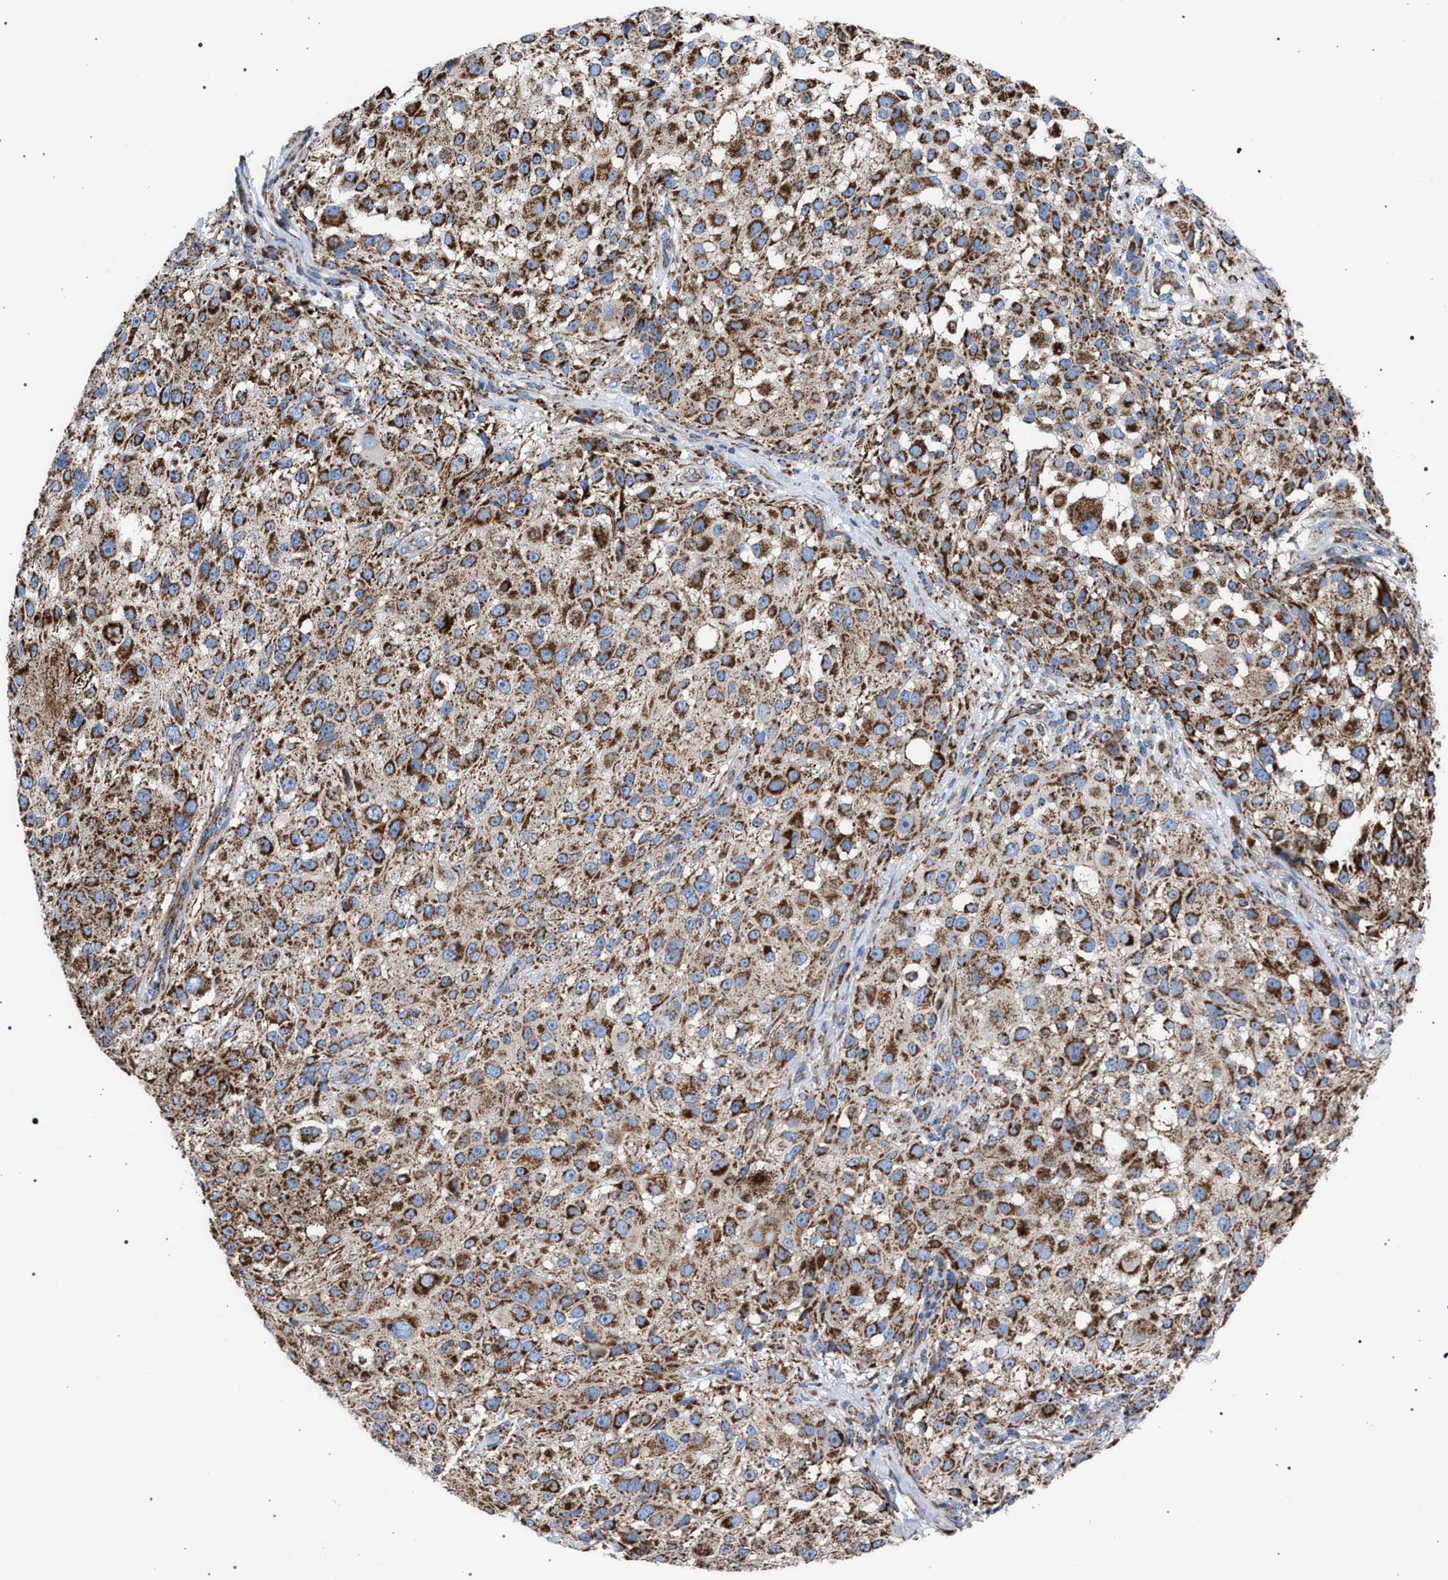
{"staining": {"intensity": "strong", "quantity": ">75%", "location": "cytoplasmic/membranous"}, "tissue": "melanoma", "cell_type": "Tumor cells", "image_type": "cancer", "snomed": [{"axis": "morphology", "description": "Necrosis, NOS"}, {"axis": "morphology", "description": "Malignant melanoma, NOS"}, {"axis": "topography", "description": "Skin"}], "caption": "Immunohistochemistry (IHC) image of neoplastic tissue: melanoma stained using immunohistochemistry (IHC) demonstrates high levels of strong protein expression localized specifically in the cytoplasmic/membranous of tumor cells, appearing as a cytoplasmic/membranous brown color.", "gene": "VPS13A", "patient": {"sex": "female", "age": 87}}